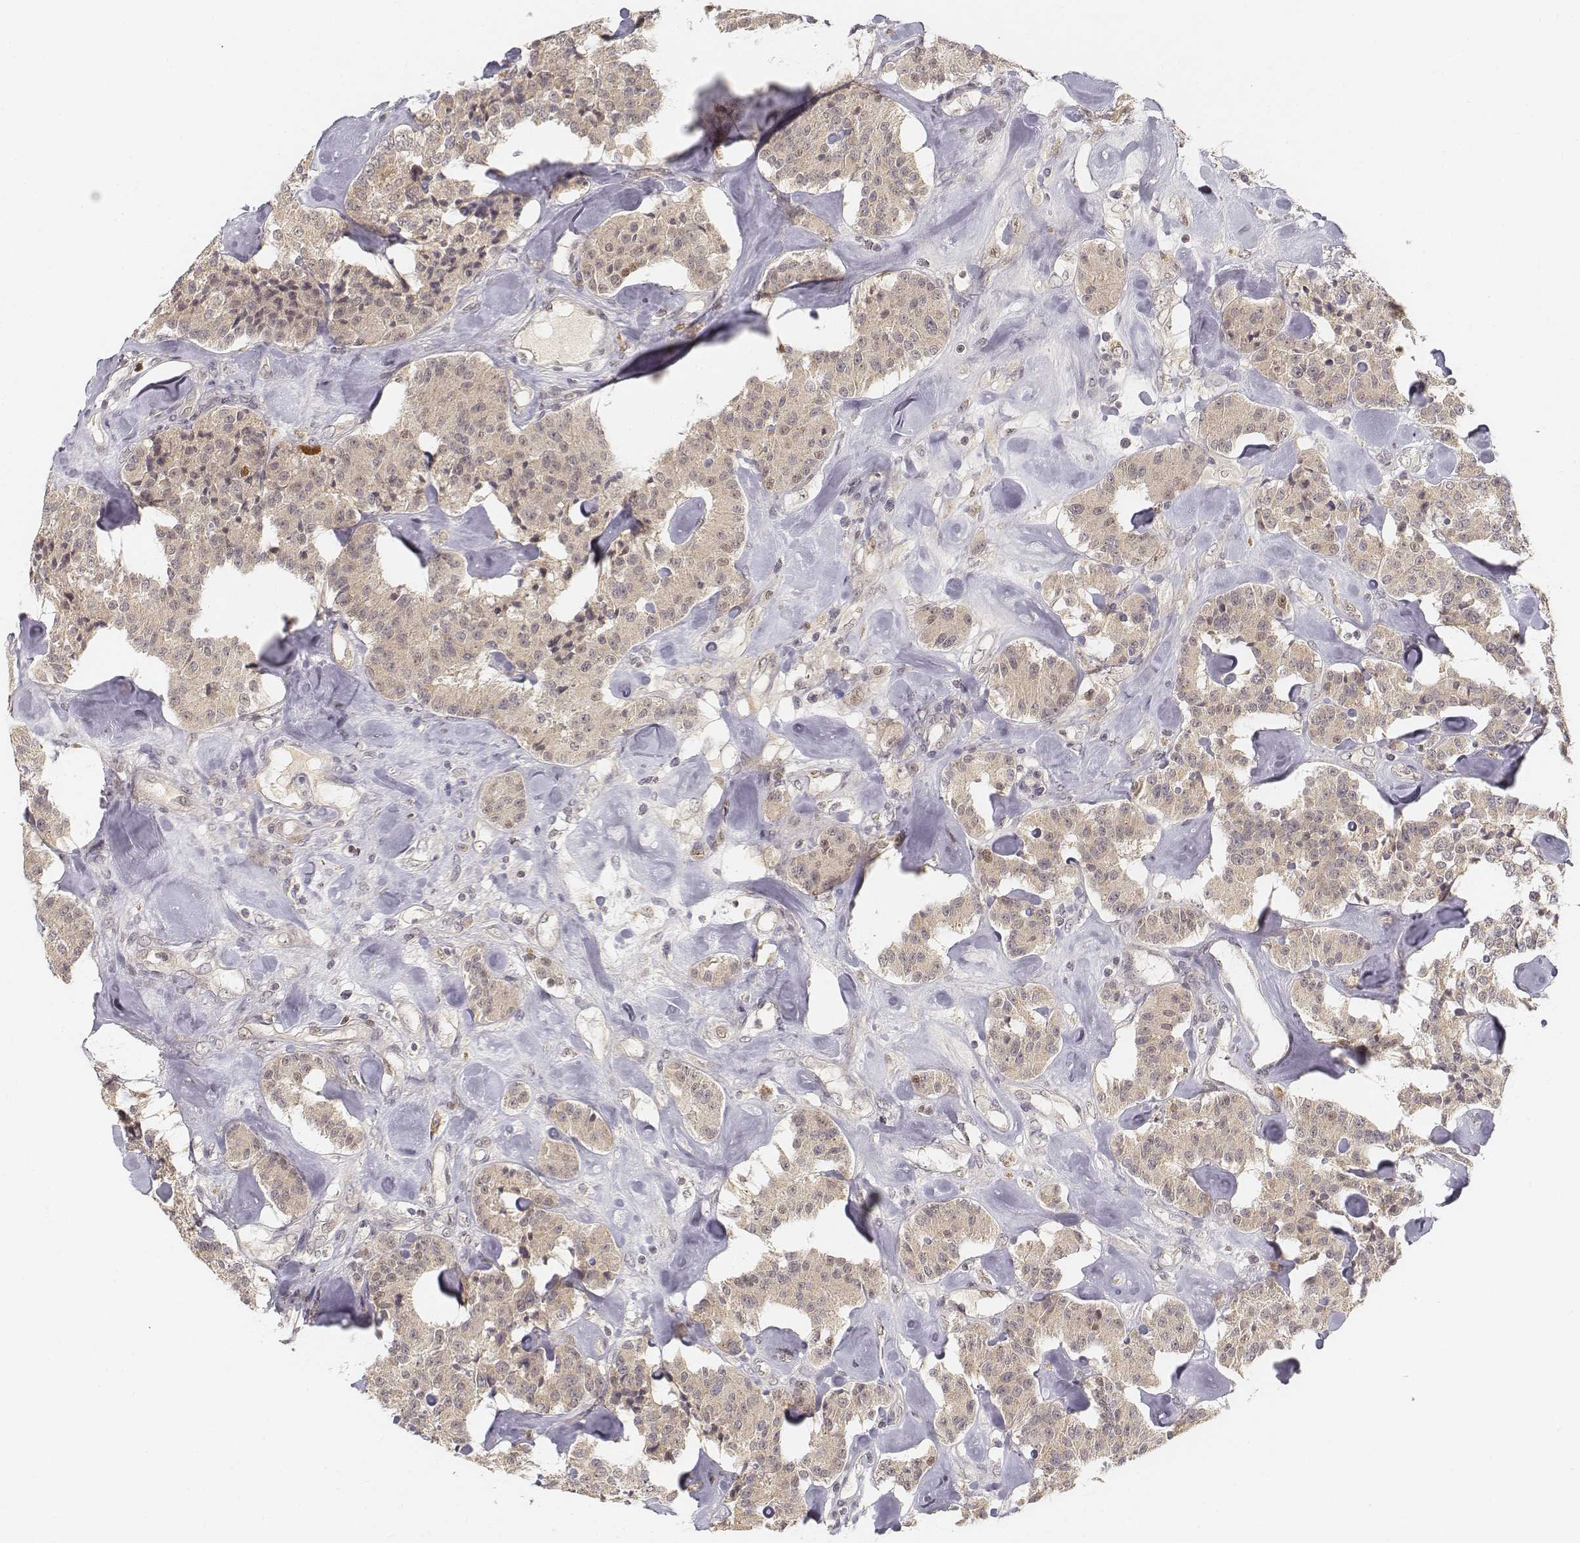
{"staining": {"intensity": "negative", "quantity": "none", "location": "none"}, "tissue": "carcinoid", "cell_type": "Tumor cells", "image_type": "cancer", "snomed": [{"axis": "morphology", "description": "Carcinoid, malignant, NOS"}, {"axis": "topography", "description": "Pancreas"}], "caption": "This is a histopathology image of immunohistochemistry (IHC) staining of carcinoid, which shows no staining in tumor cells.", "gene": "FANCD2", "patient": {"sex": "male", "age": 41}}